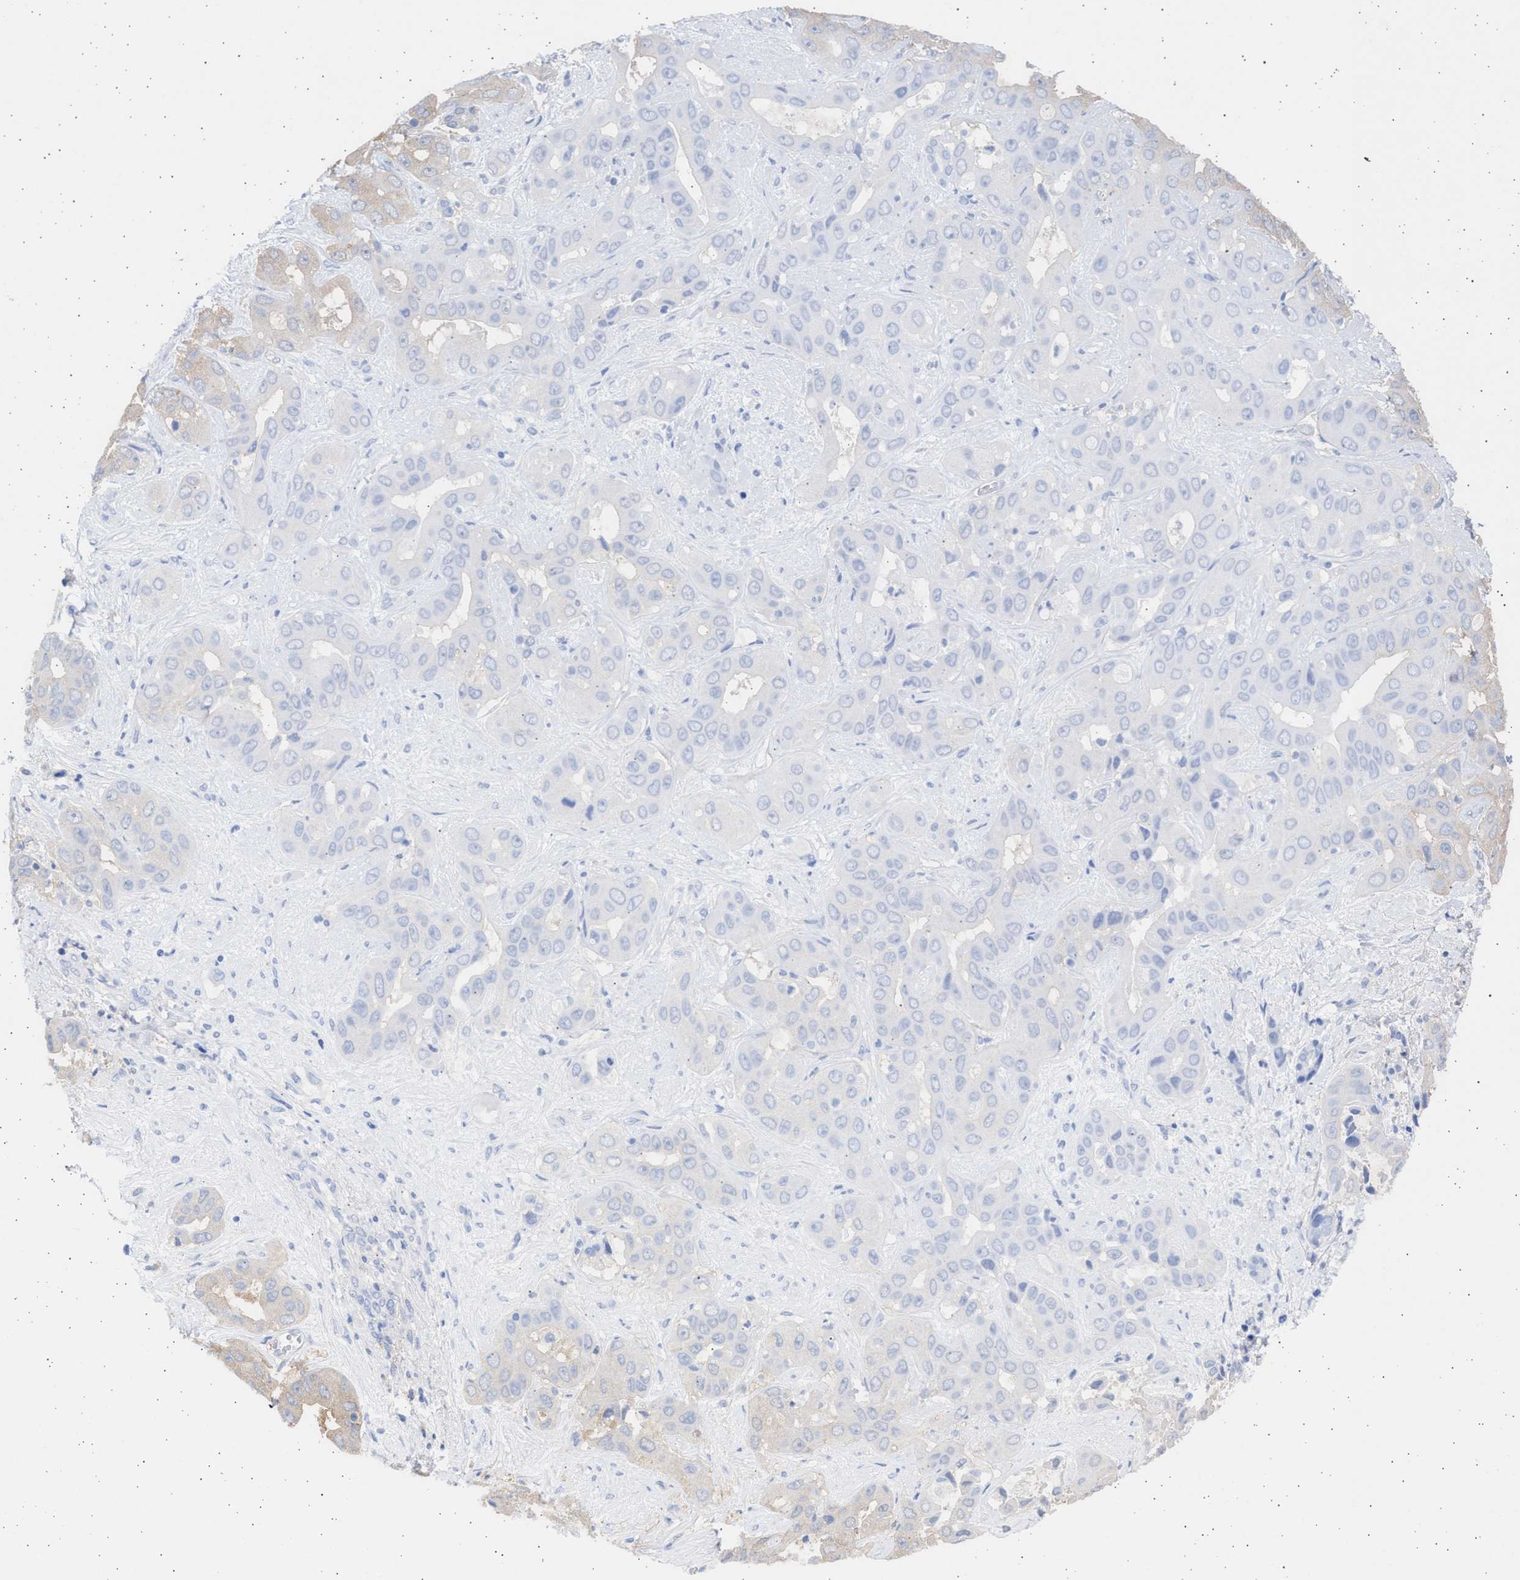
{"staining": {"intensity": "weak", "quantity": "25%-75%", "location": "cytoplasmic/membranous"}, "tissue": "liver cancer", "cell_type": "Tumor cells", "image_type": "cancer", "snomed": [{"axis": "morphology", "description": "Cholangiocarcinoma"}, {"axis": "topography", "description": "Liver"}], "caption": "An image of human liver cancer (cholangiocarcinoma) stained for a protein demonstrates weak cytoplasmic/membranous brown staining in tumor cells.", "gene": "ALDOC", "patient": {"sex": "female", "age": 52}}